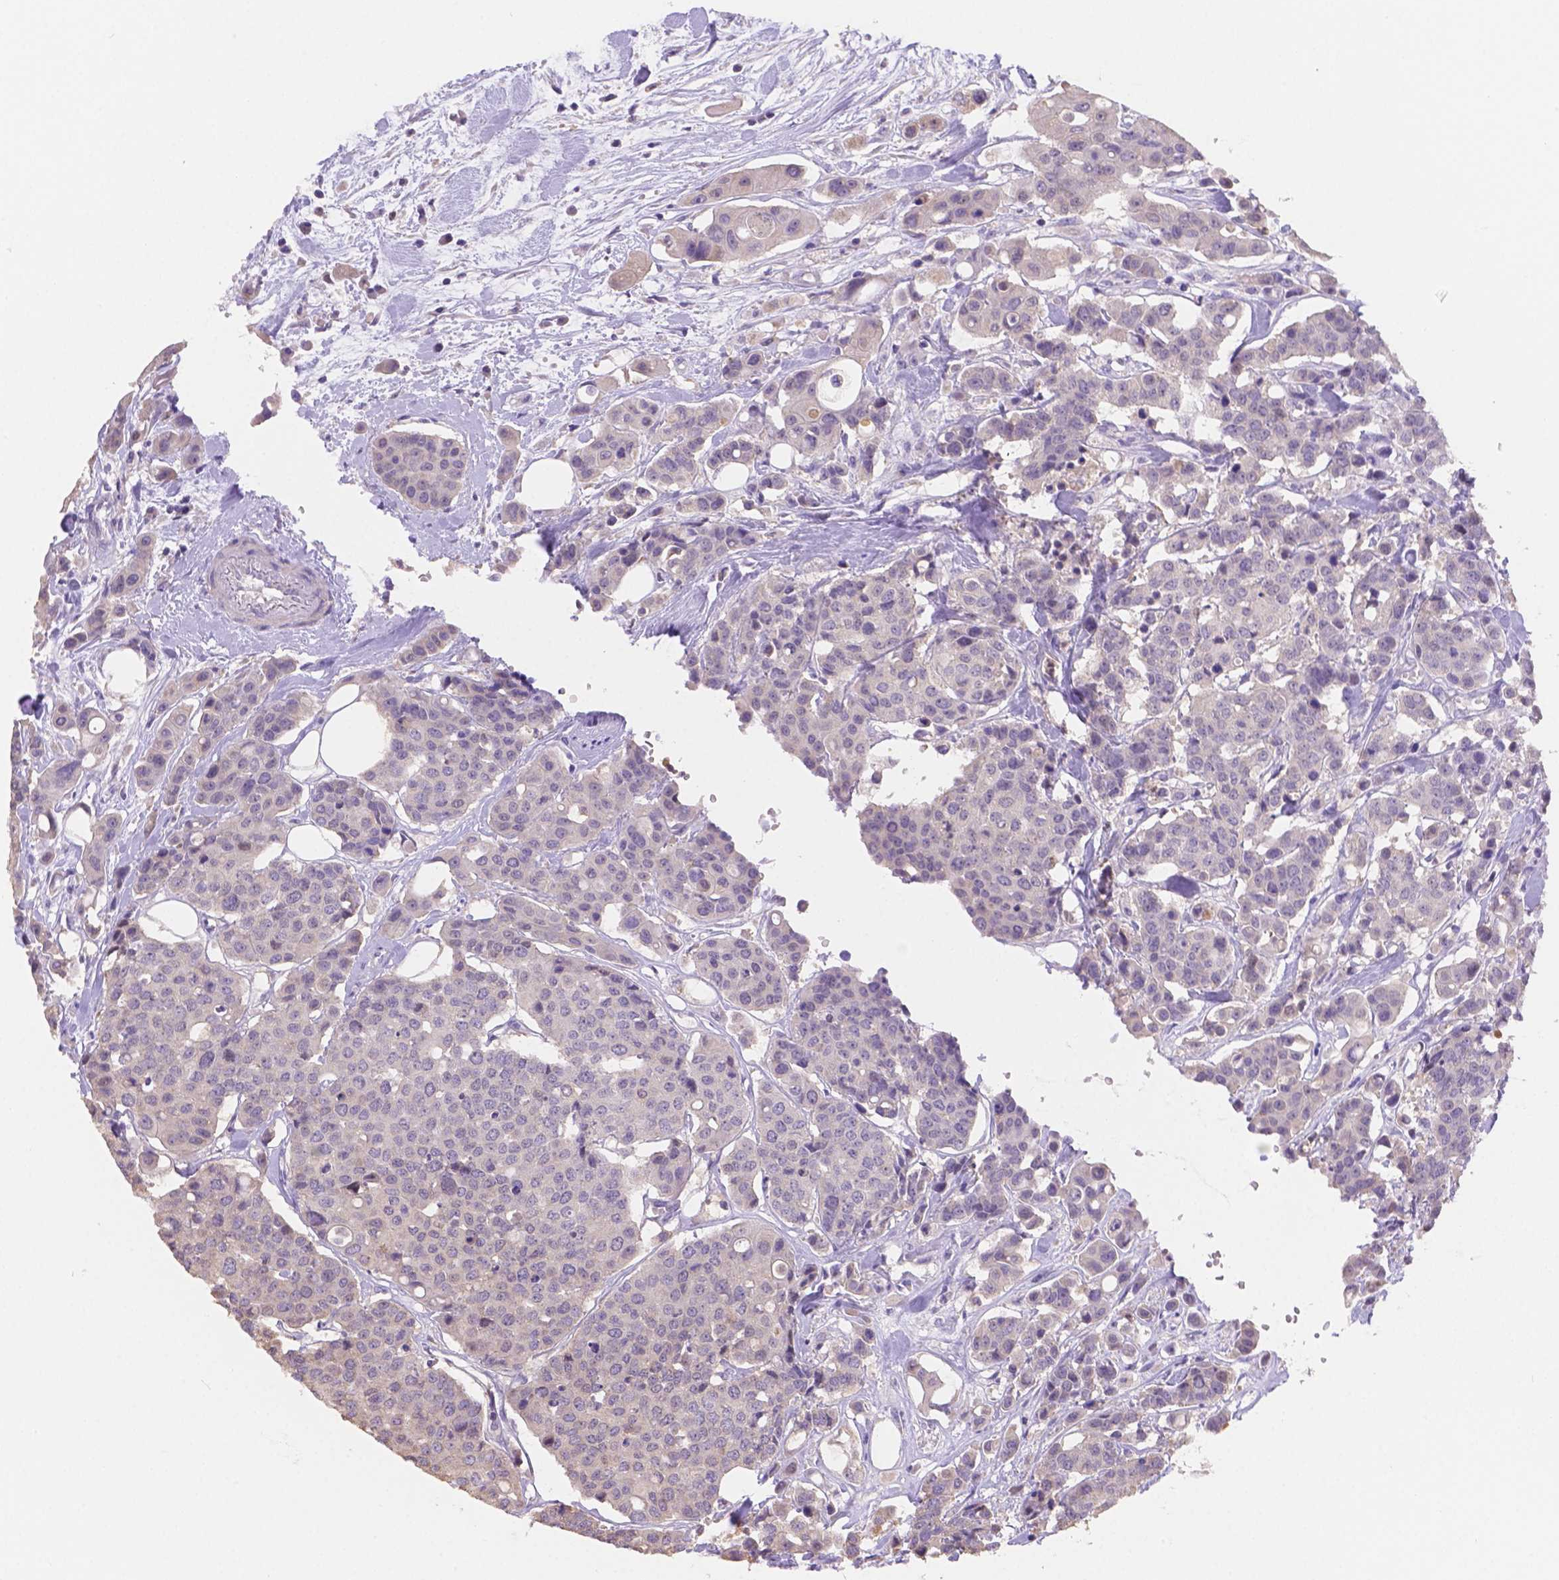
{"staining": {"intensity": "negative", "quantity": "none", "location": "none"}, "tissue": "carcinoid", "cell_type": "Tumor cells", "image_type": "cancer", "snomed": [{"axis": "morphology", "description": "Carcinoid, malignant, NOS"}, {"axis": "topography", "description": "Colon"}], "caption": "There is no significant expression in tumor cells of carcinoid.", "gene": "NXPE2", "patient": {"sex": "male", "age": 81}}